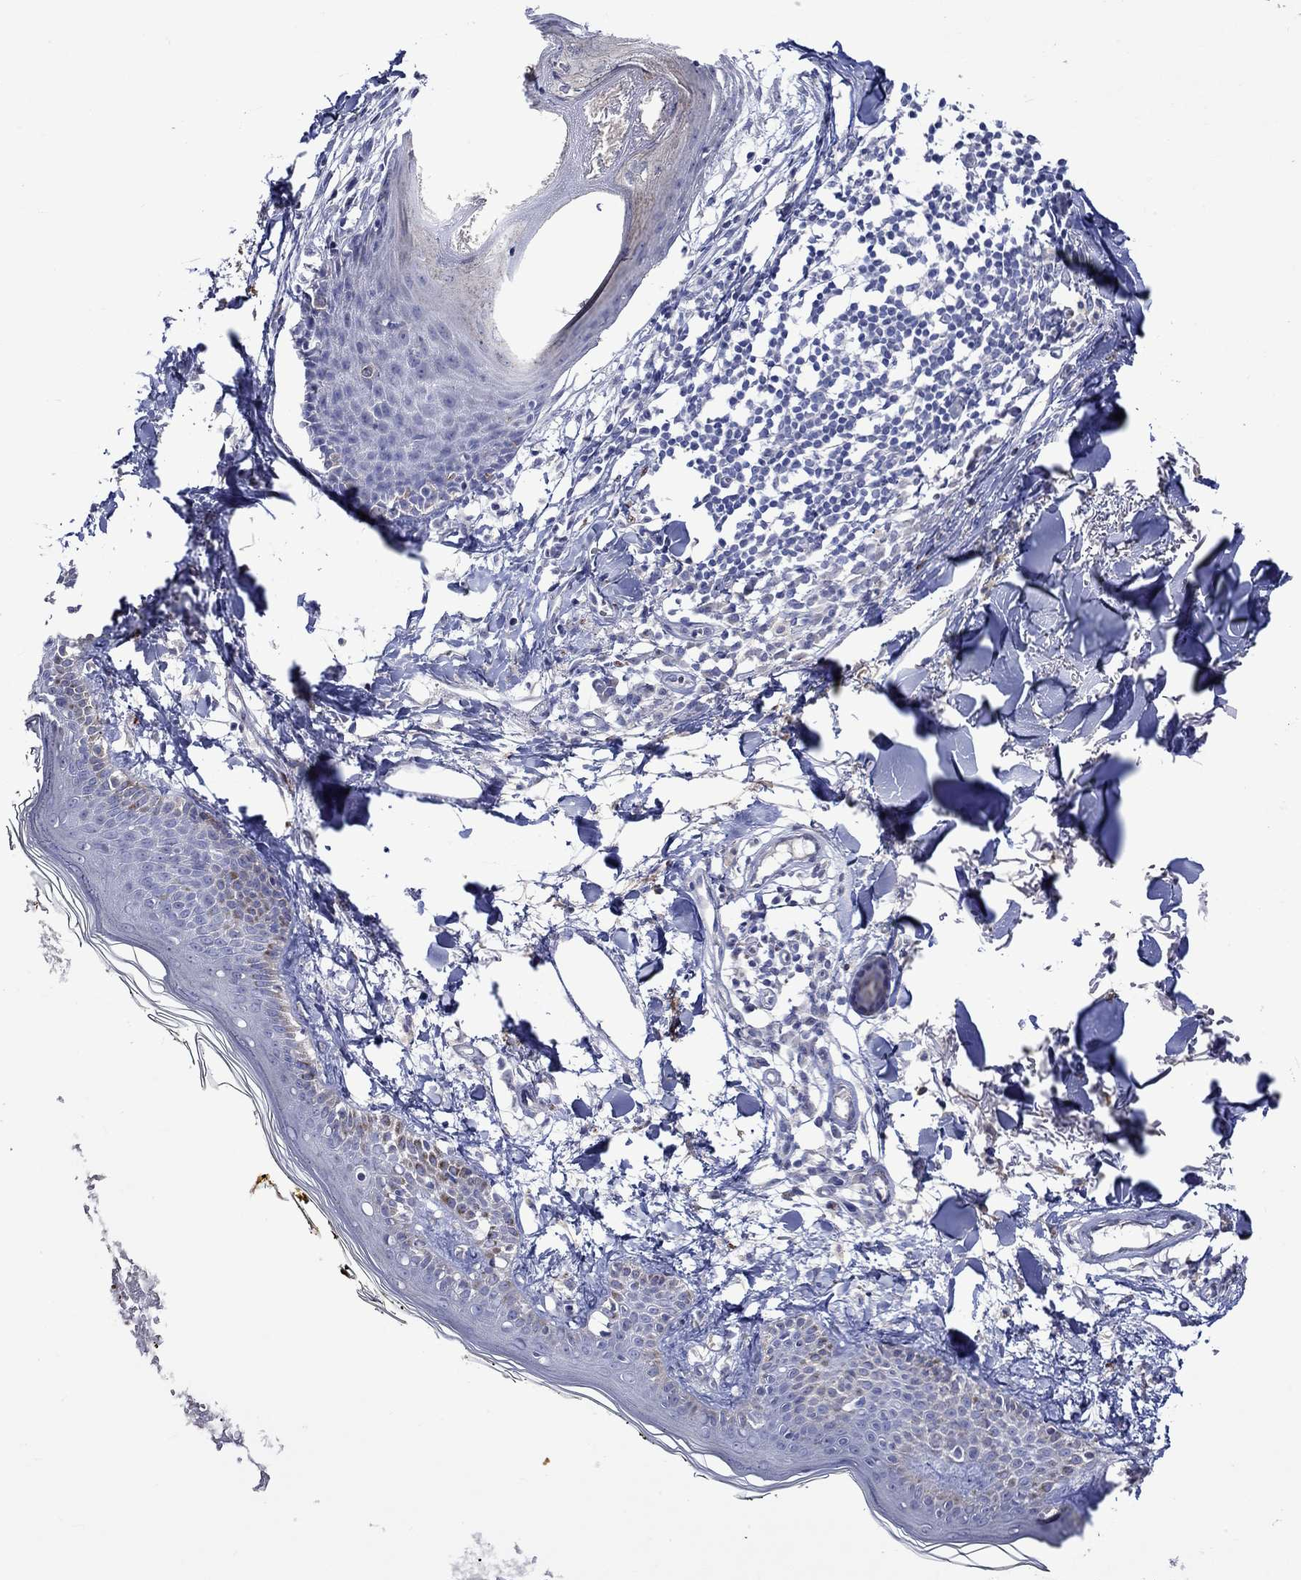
{"staining": {"intensity": "negative", "quantity": "none", "location": "none"}, "tissue": "skin", "cell_type": "Fibroblasts", "image_type": "normal", "snomed": [{"axis": "morphology", "description": "Normal tissue, NOS"}, {"axis": "topography", "description": "Skin"}], "caption": "A micrograph of human skin is negative for staining in fibroblasts. (DAB immunohistochemistry, high magnification).", "gene": "CRYAB", "patient": {"sex": "male", "age": 76}}